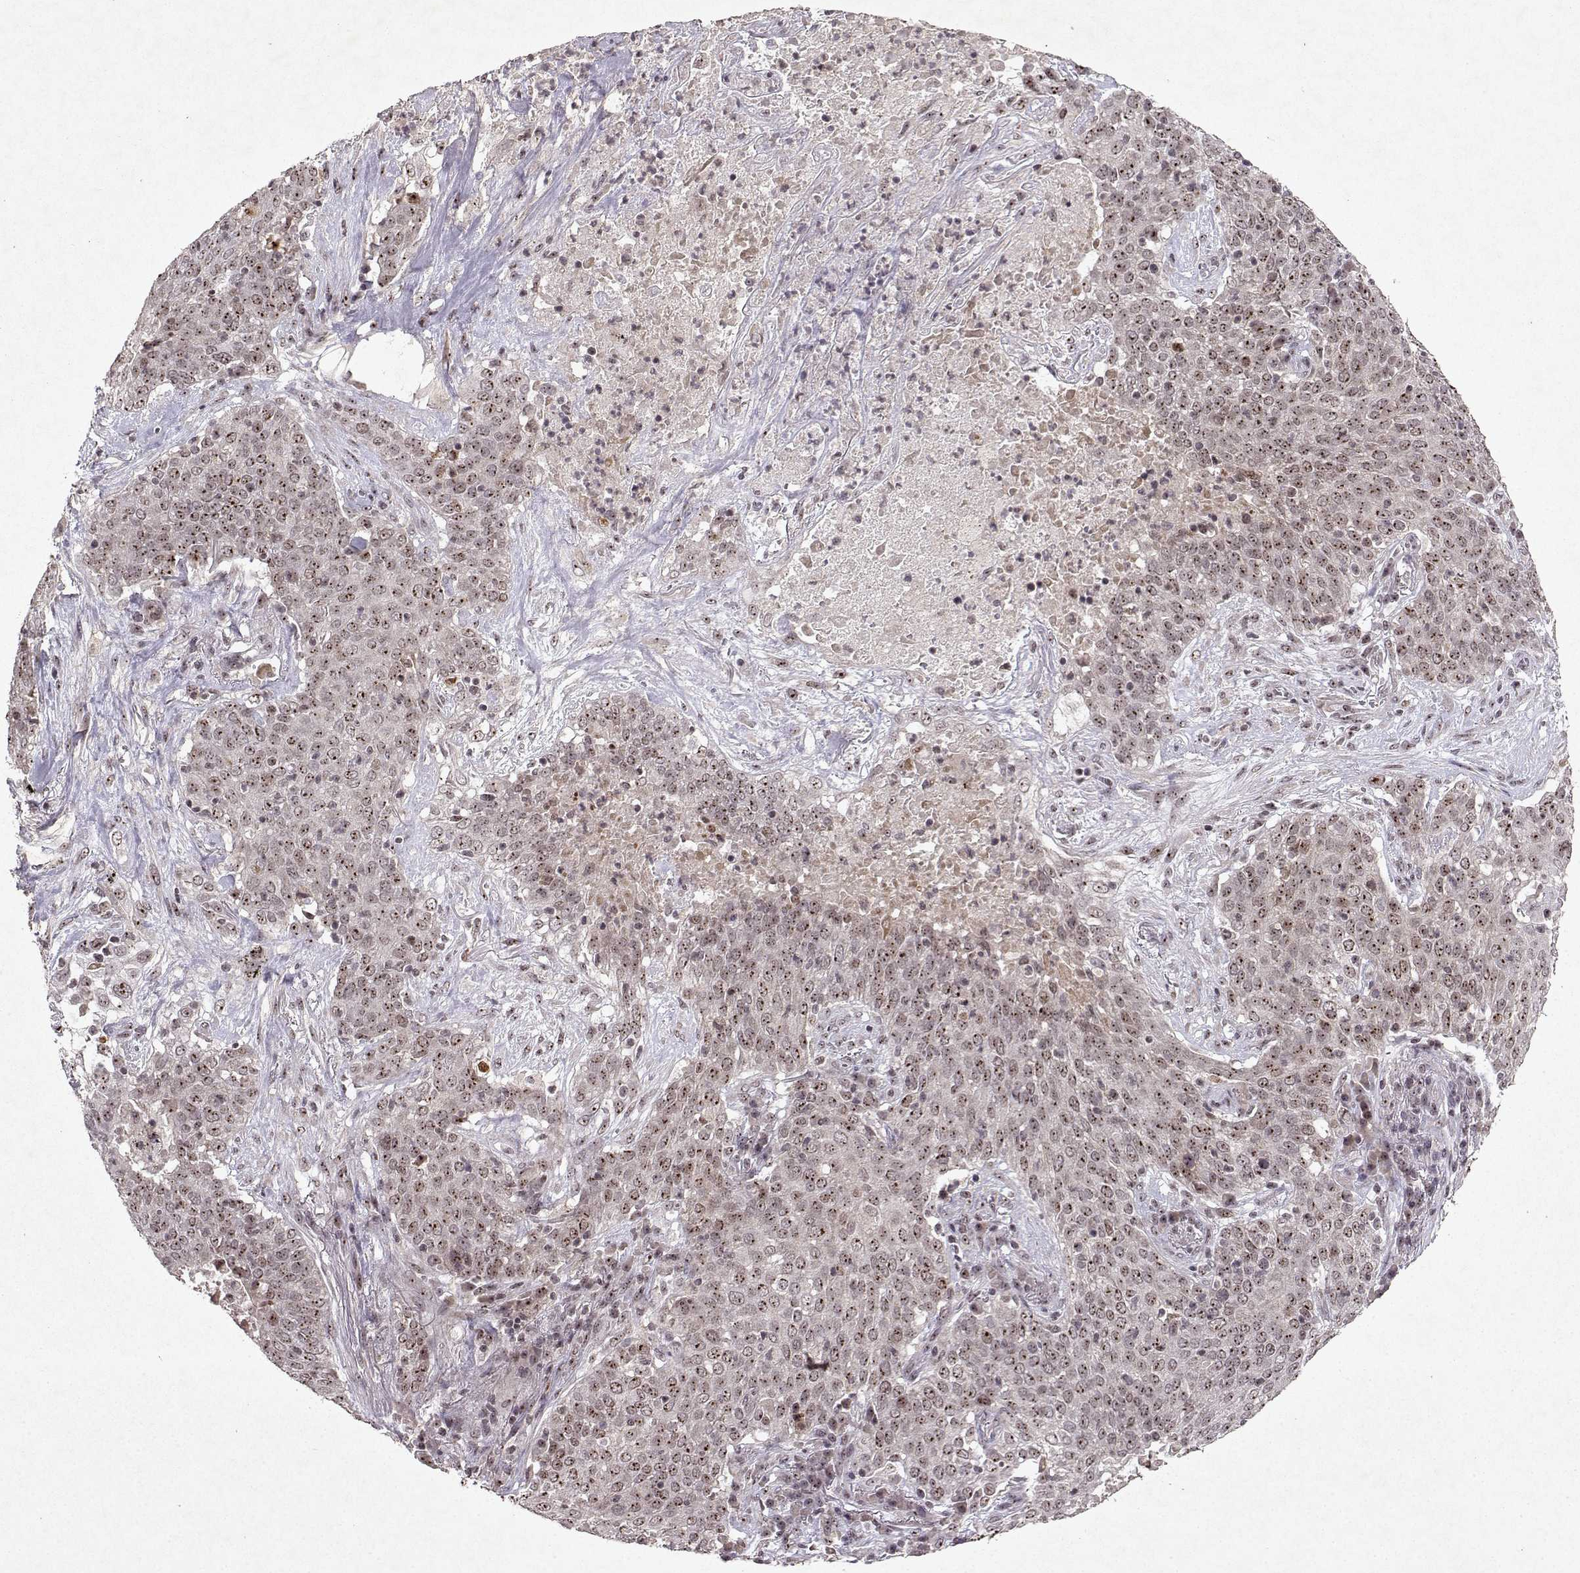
{"staining": {"intensity": "moderate", "quantity": ">75%", "location": "nuclear"}, "tissue": "lung cancer", "cell_type": "Tumor cells", "image_type": "cancer", "snomed": [{"axis": "morphology", "description": "Squamous cell carcinoma, NOS"}, {"axis": "topography", "description": "Lung"}], "caption": "This is a micrograph of IHC staining of squamous cell carcinoma (lung), which shows moderate staining in the nuclear of tumor cells.", "gene": "DDX56", "patient": {"sex": "male", "age": 82}}